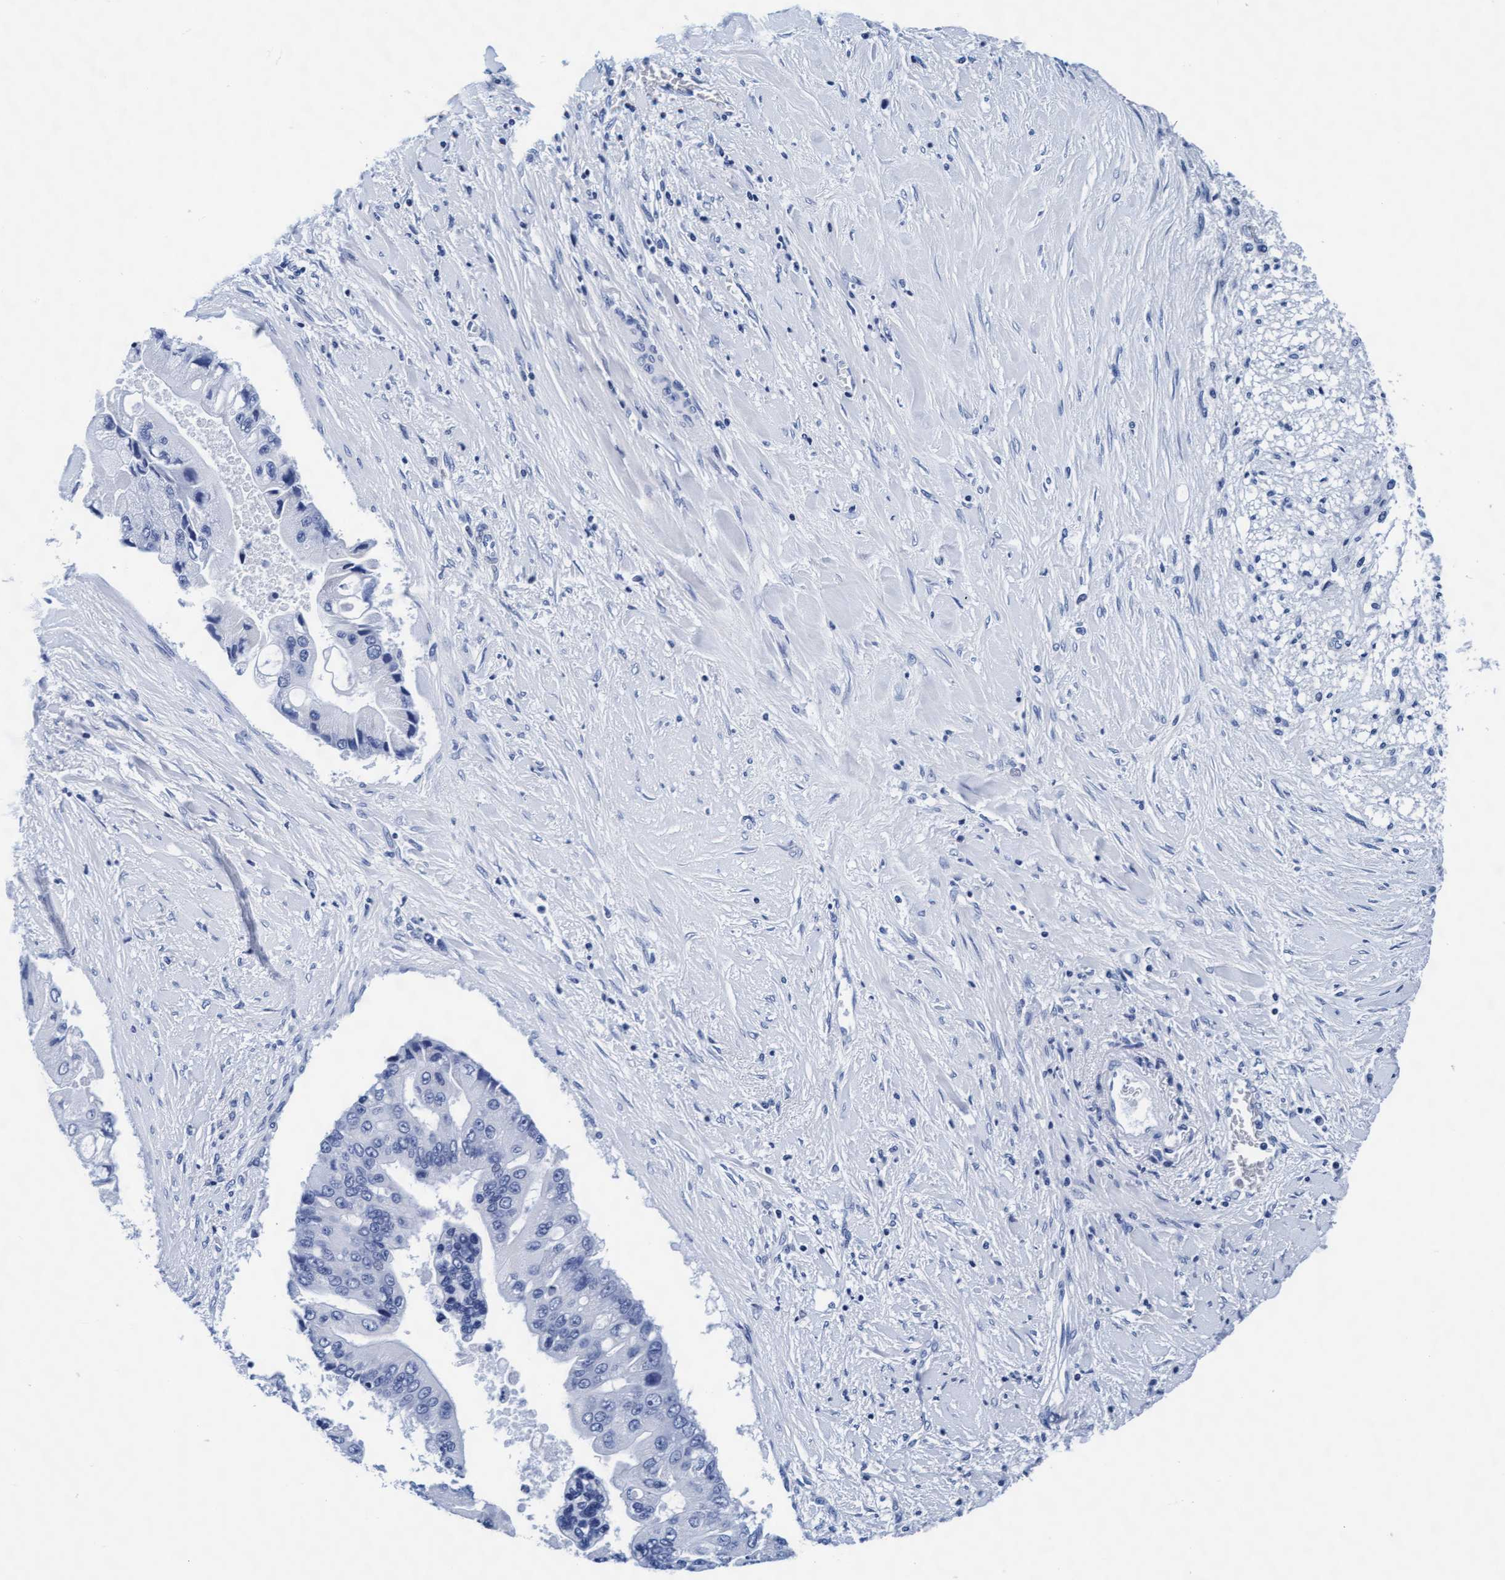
{"staining": {"intensity": "negative", "quantity": "none", "location": "none"}, "tissue": "liver cancer", "cell_type": "Tumor cells", "image_type": "cancer", "snomed": [{"axis": "morphology", "description": "Cholangiocarcinoma"}, {"axis": "topography", "description": "Liver"}], "caption": "Tumor cells show no significant protein staining in liver cancer (cholangiocarcinoma).", "gene": "ARSG", "patient": {"sex": "male", "age": 50}}